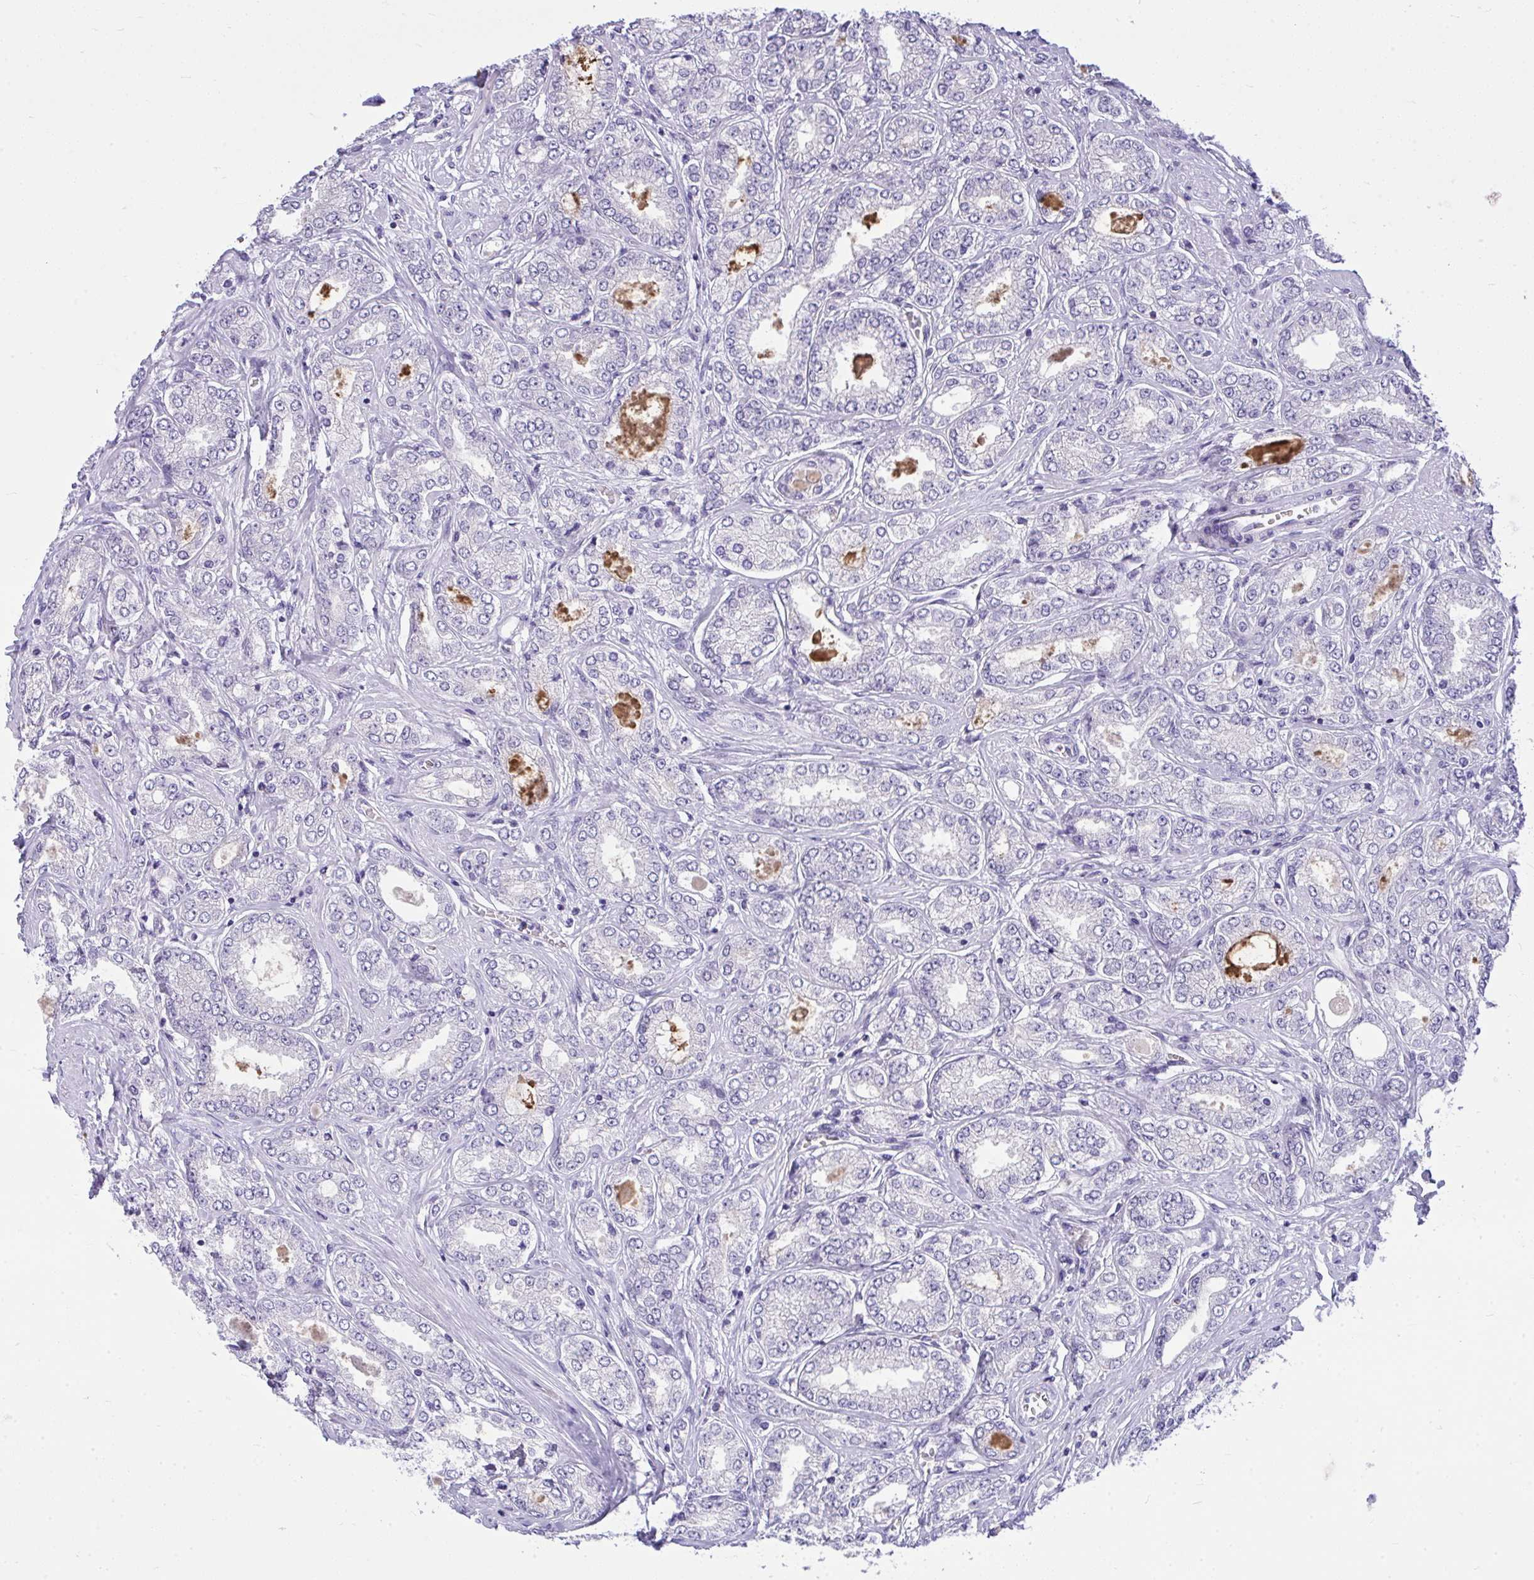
{"staining": {"intensity": "negative", "quantity": "none", "location": "none"}, "tissue": "prostate cancer", "cell_type": "Tumor cells", "image_type": "cancer", "snomed": [{"axis": "morphology", "description": "Adenocarcinoma, High grade"}, {"axis": "topography", "description": "Prostate"}], "caption": "Protein analysis of prostate high-grade adenocarcinoma displays no significant staining in tumor cells.", "gene": "PRM2", "patient": {"sex": "male", "age": 68}}